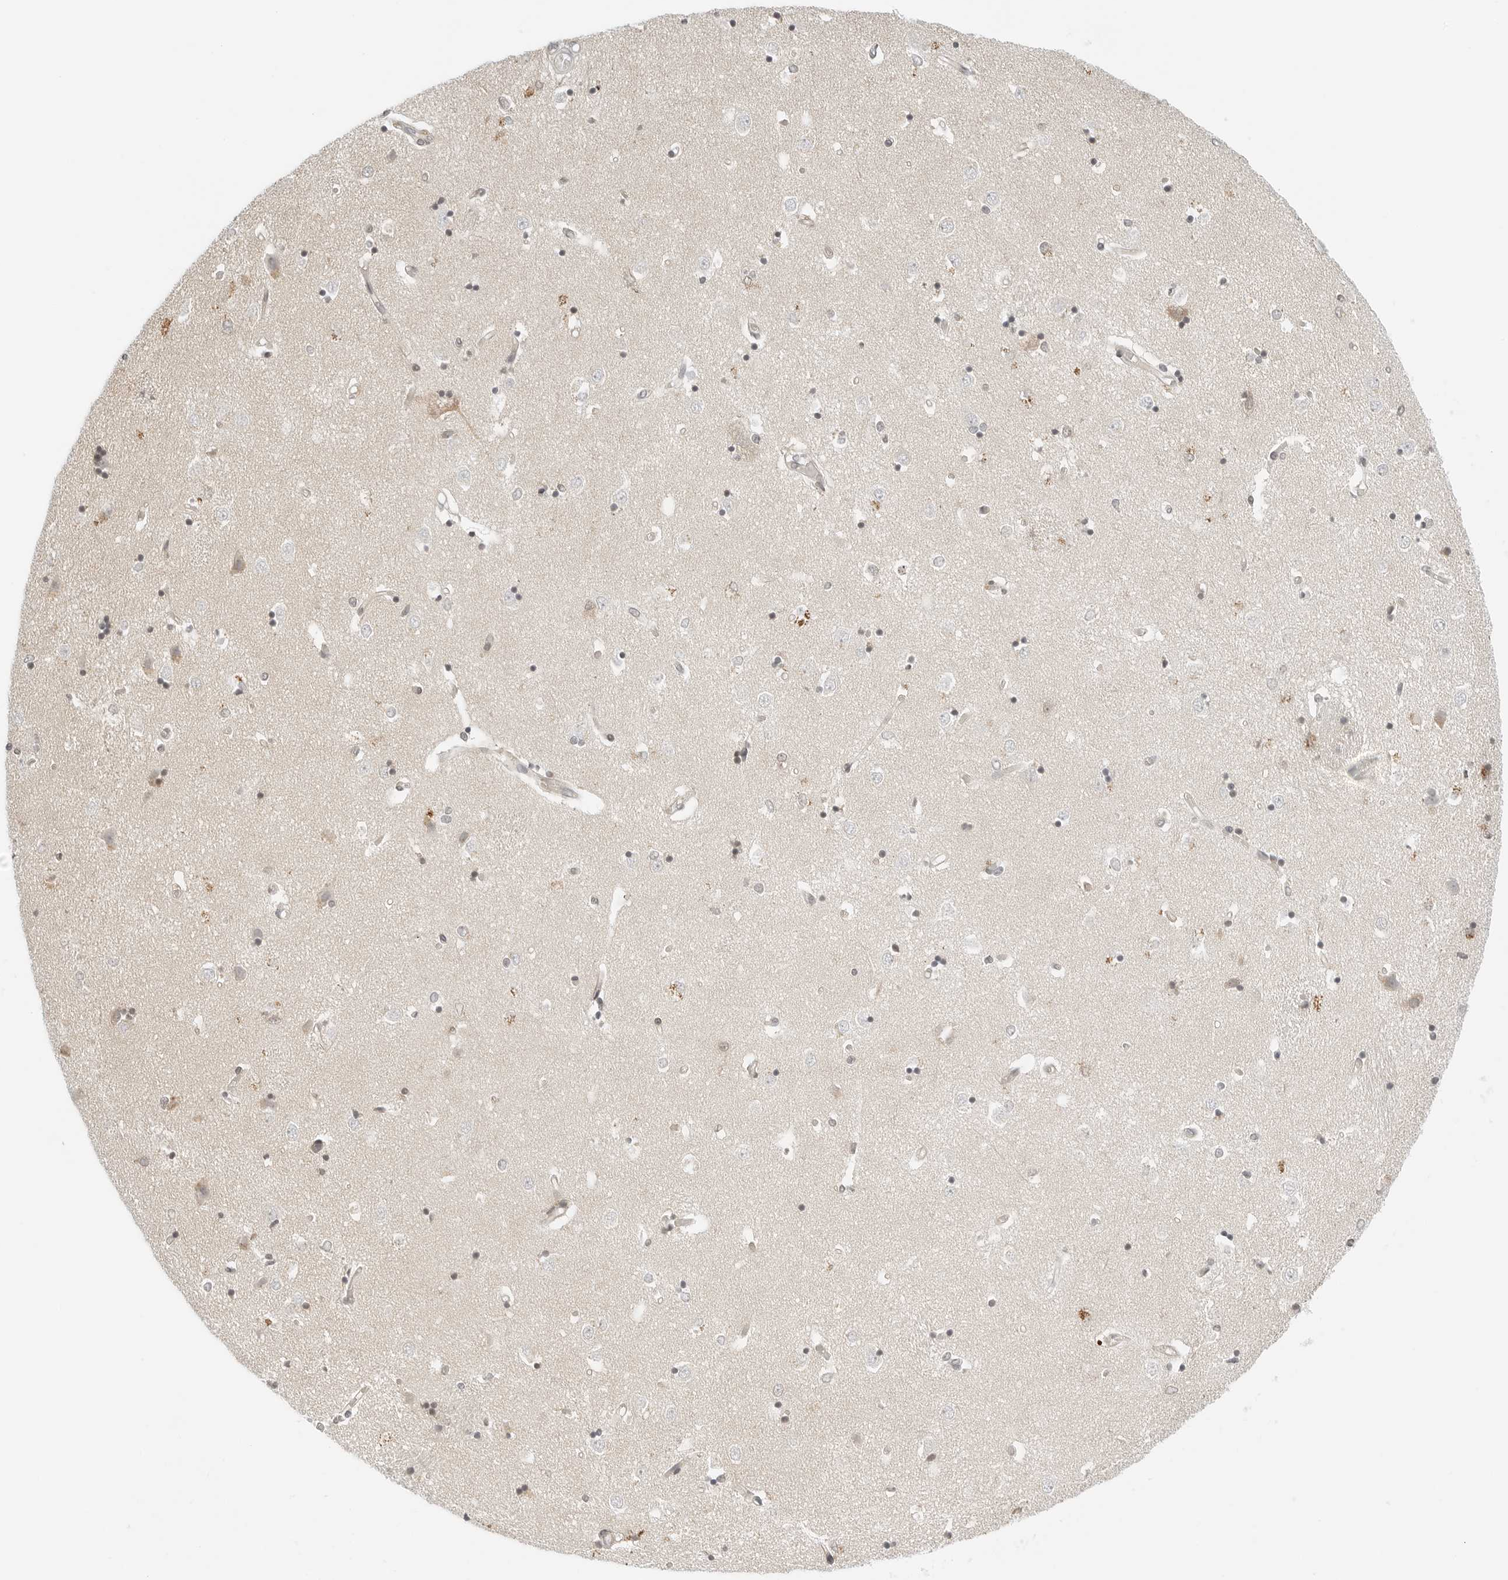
{"staining": {"intensity": "weak", "quantity": "<25%", "location": "cytoplasmic/membranous"}, "tissue": "caudate", "cell_type": "Glial cells", "image_type": "normal", "snomed": [{"axis": "morphology", "description": "Normal tissue, NOS"}, {"axis": "topography", "description": "Lateral ventricle wall"}], "caption": "This is an IHC image of benign caudate. There is no expression in glial cells.", "gene": "IQCC", "patient": {"sex": "male", "age": 45}}